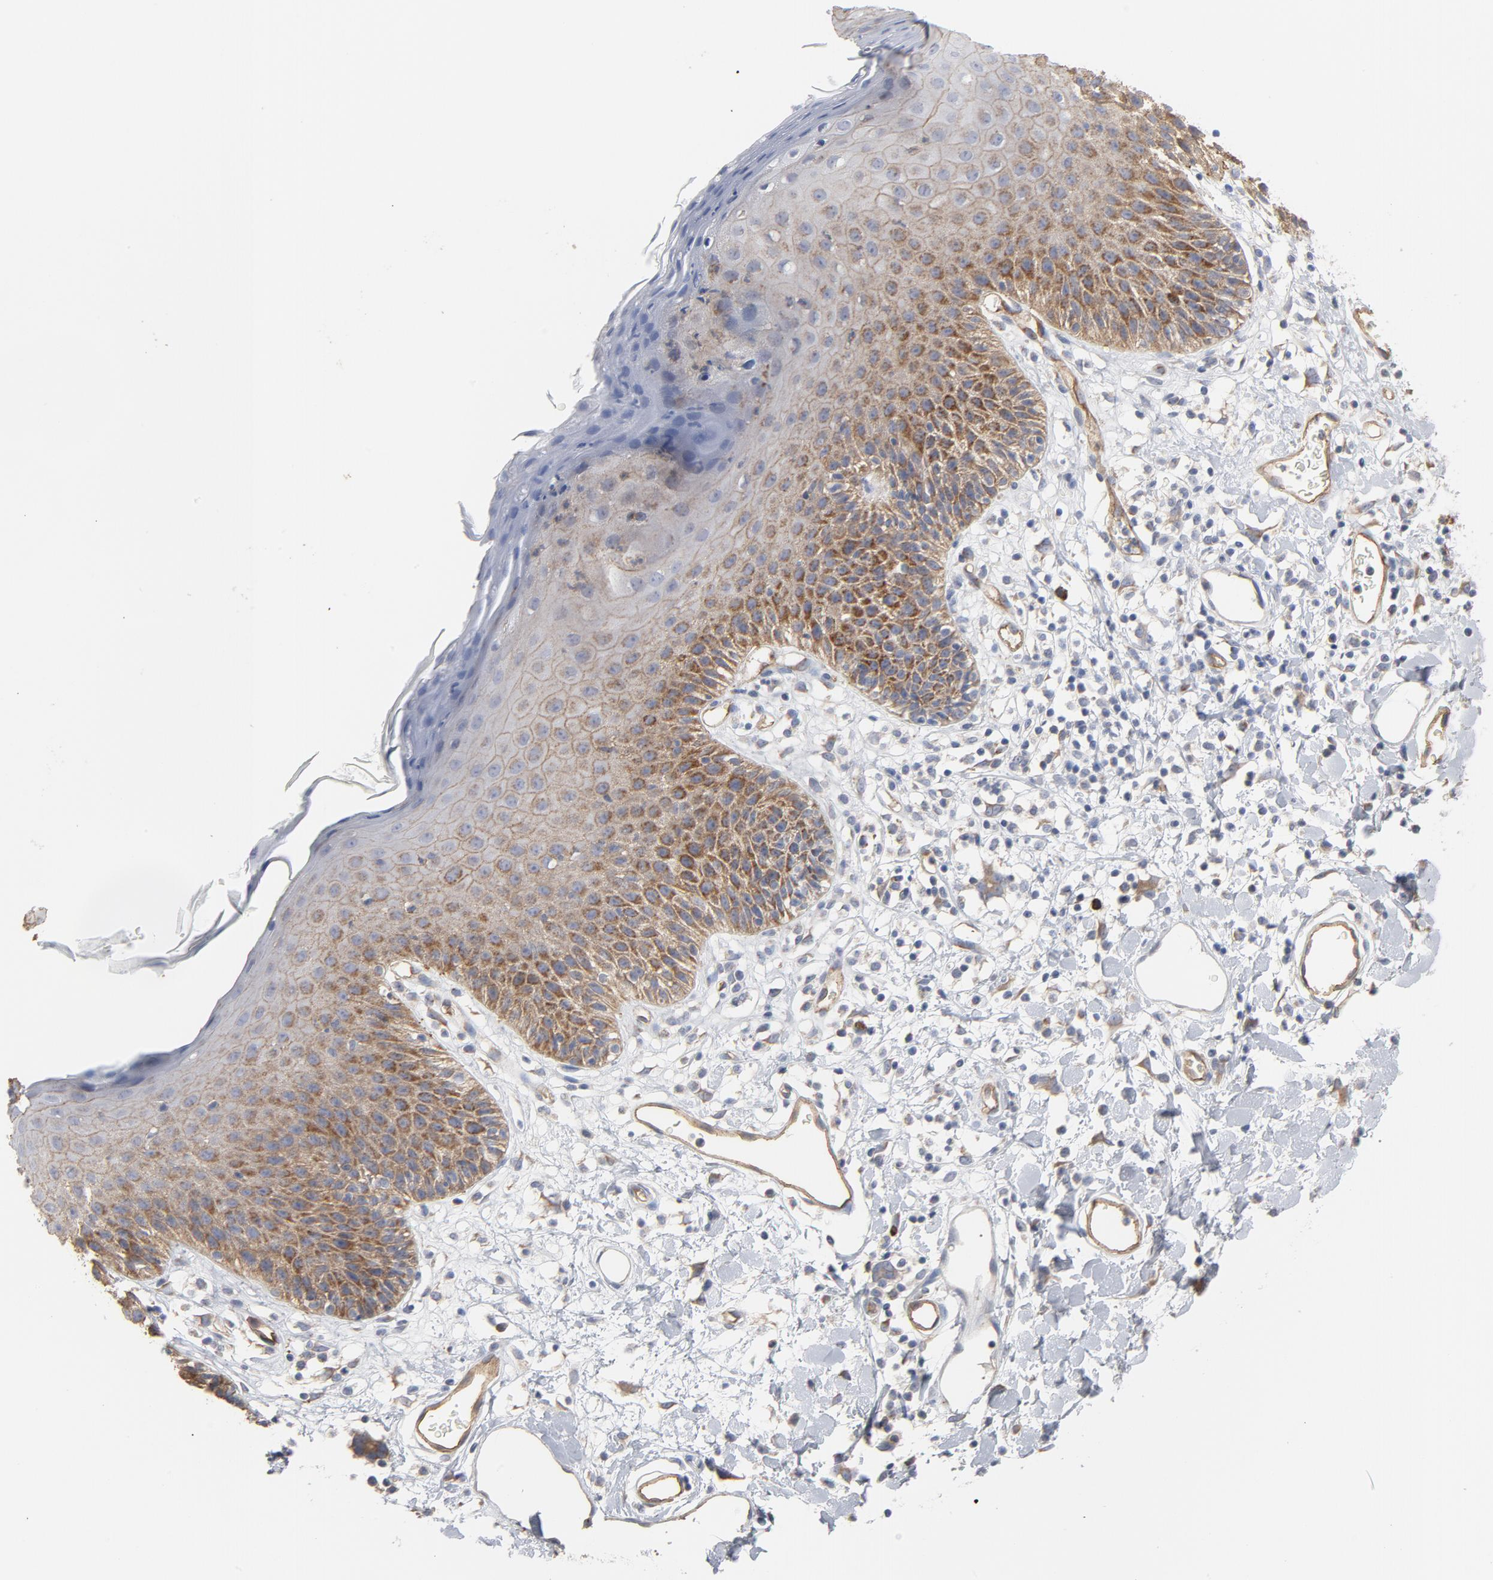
{"staining": {"intensity": "moderate", "quantity": "25%-75%", "location": "cytoplasmic/membranous"}, "tissue": "skin", "cell_type": "Epidermal cells", "image_type": "normal", "snomed": [{"axis": "morphology", "description": "Normal tissue, NOS"}, {"axis": "topography", "description": "Vulva"}, {"axis": "topography", "description": "Peripheral nerve tissue"}], "caption": "A photomicrograph of human skin stained for a protein exhibits moderate cytoplasmic/membranous brown staining in epidermal cells. (DAB (3,3'-diaminobenzidine) = brown stain, brightfield microscopy at high magnification).", "gene": "OXA1L", "patient": {"sex": "female", "age": 68}}